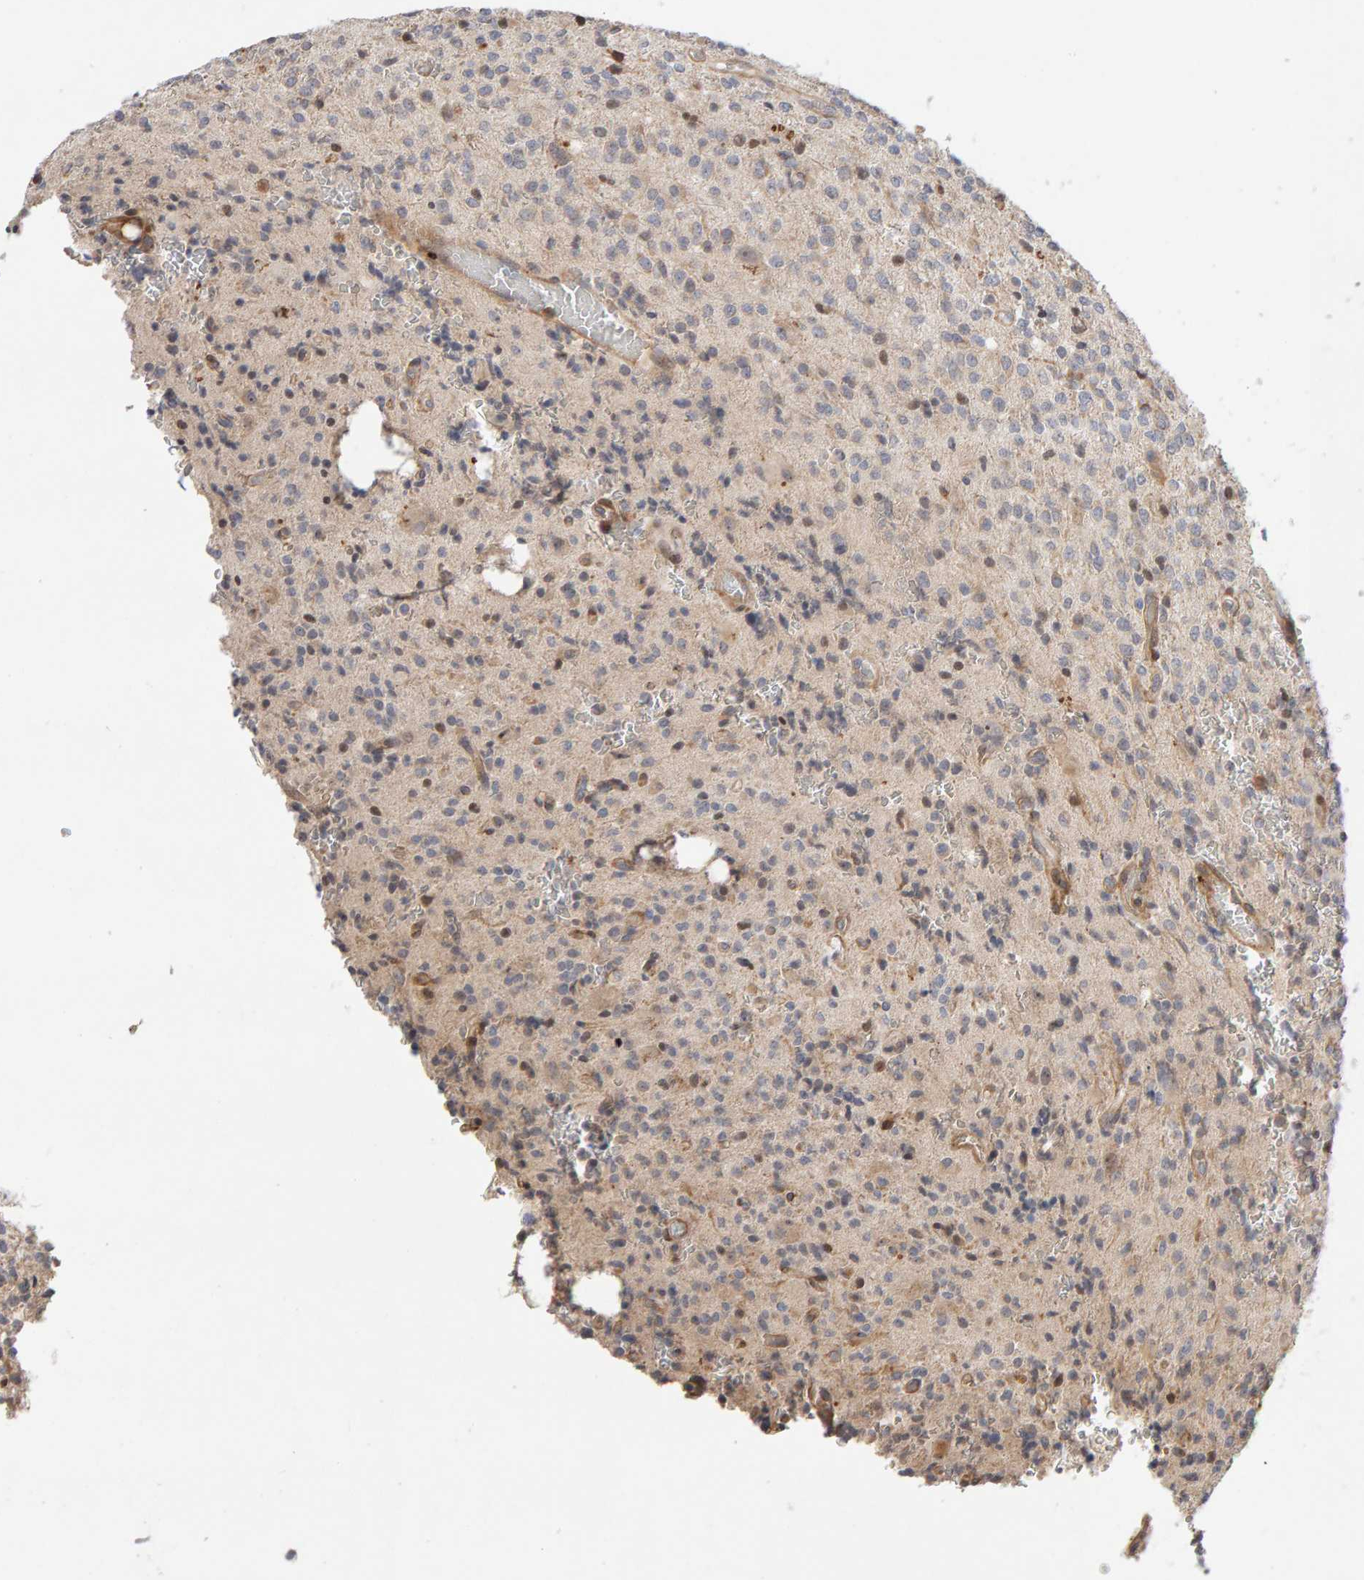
{"staining": {"intensity": "weak", "quantity": "<25%", "location": "cytoplasmic/membranous"}, "tissue": "glioma", "cell_type": "Tumor cells", "image_type": "cancer", "snomed": [{"axis": "morphology", "description": "Glioma, malignant, High grade"}, {"axis": "topography", "description": "Brain"}], "caption": "This is a image of IHC staining of glioma, which shows no positivity in tumor cells.", "gene": "LZTS1", "patient": {"sex": "male", "age": 34}}